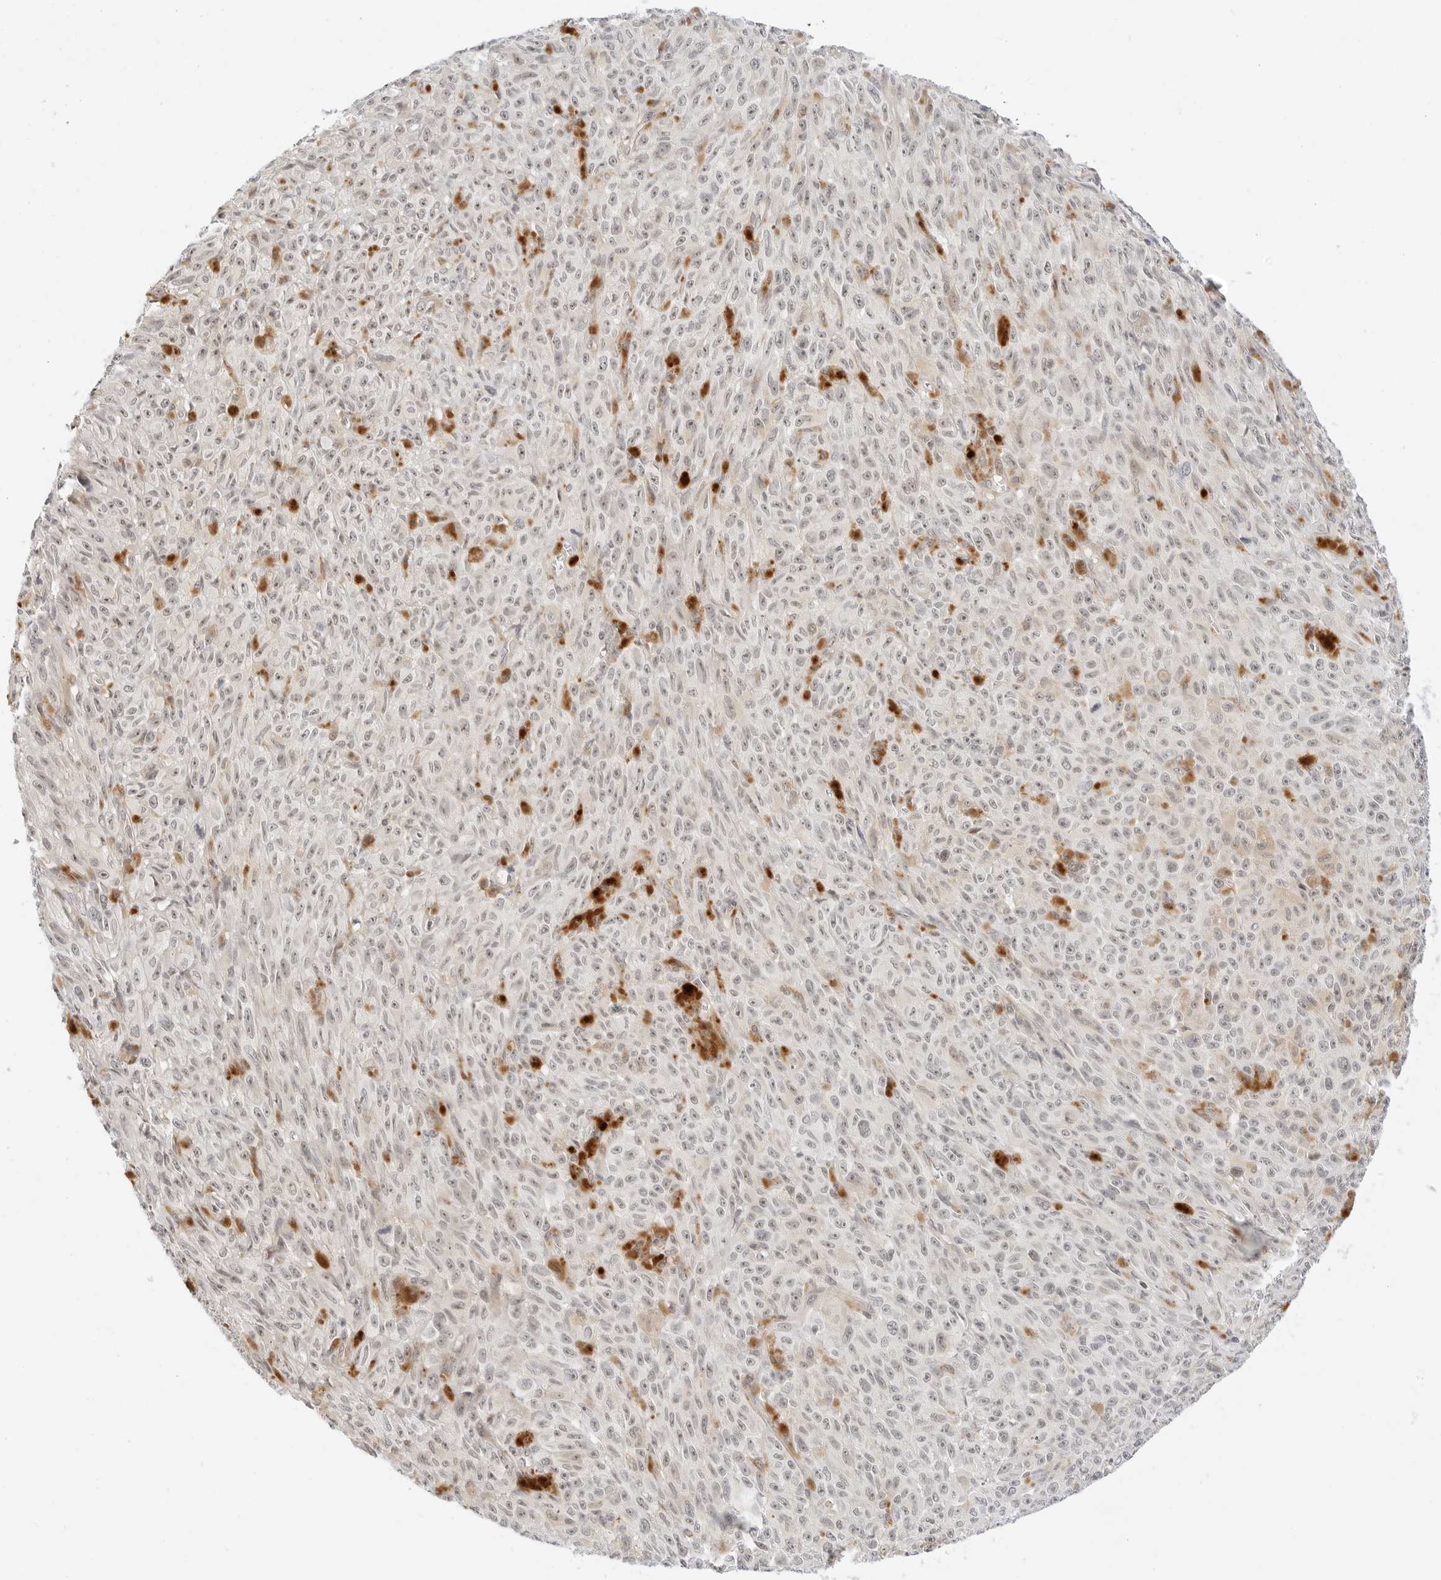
{"staining": {"intensity": "weak", "quantity": ">75%", "location": "nuclear"}, "tissue": "melanoma", "cell_type": "Tumor cells", "image_type": "cancer", "snomed": [{"axis": "morphology", "description": "Malignant melanoma, NOS"}, {"axis": "topography", "description": "Skin"}], "caption": "IHC (DAB) staining of human malignant melanoma shows weak nuclear protein positivity in about >75% of tumor cells. (DAB IHC with brightfield microscopy, high magnification).", "gene": "TEKT2", "patient": {"sex": "female", "age": 82}}